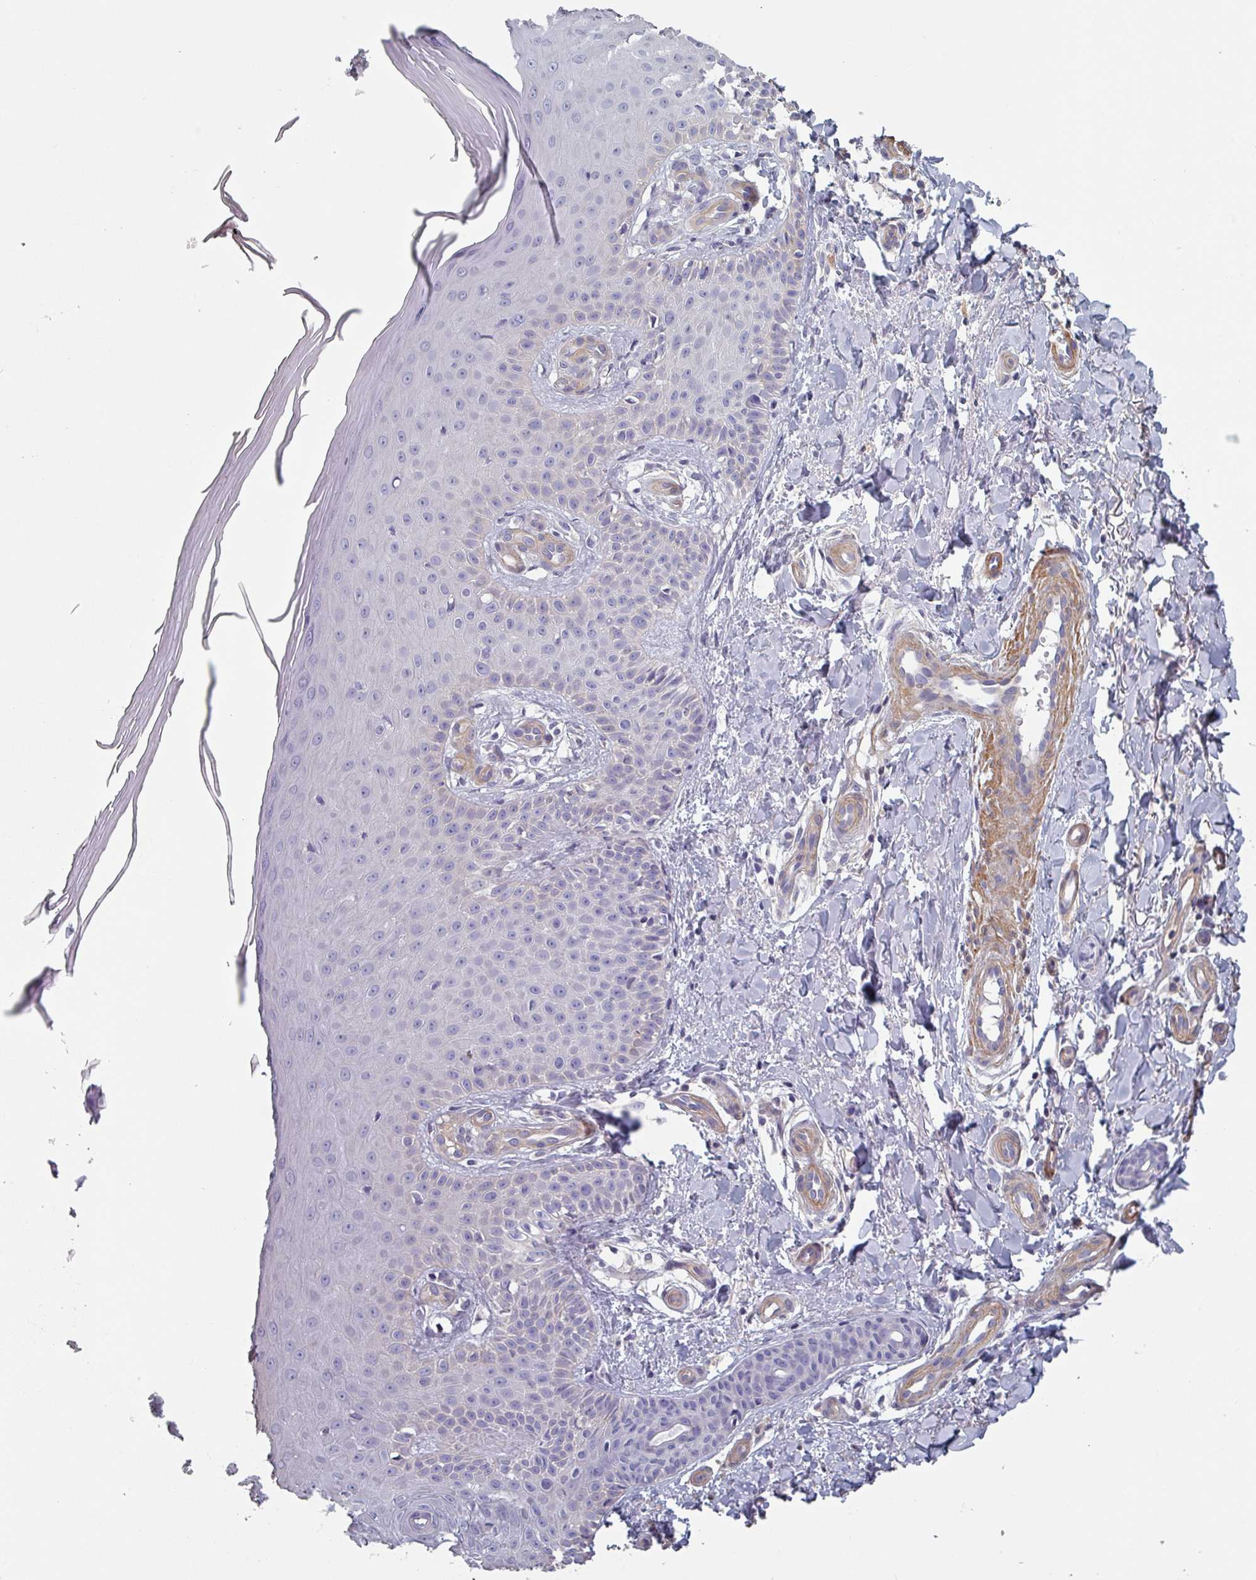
{"staining": {"intensity": "negative", "quantity": "none", "location": "none"}, "tissue": "skin", "cell_type": "Fibroblasts", "image_type": "normal", "snomed": [{"axis": "morphology", "description": "Normal tissue, NOS"}, {"axis": "topography", "description": "Skin"}], "caption": "Micrograph shows no significant protein positivity in fibroblasts of normal skin. (DAB immunohistochemistry (IHC) with hematoxylin counter stain).", "gene": "GSTA1", "patient": {"sex": "male", "age": 81}}